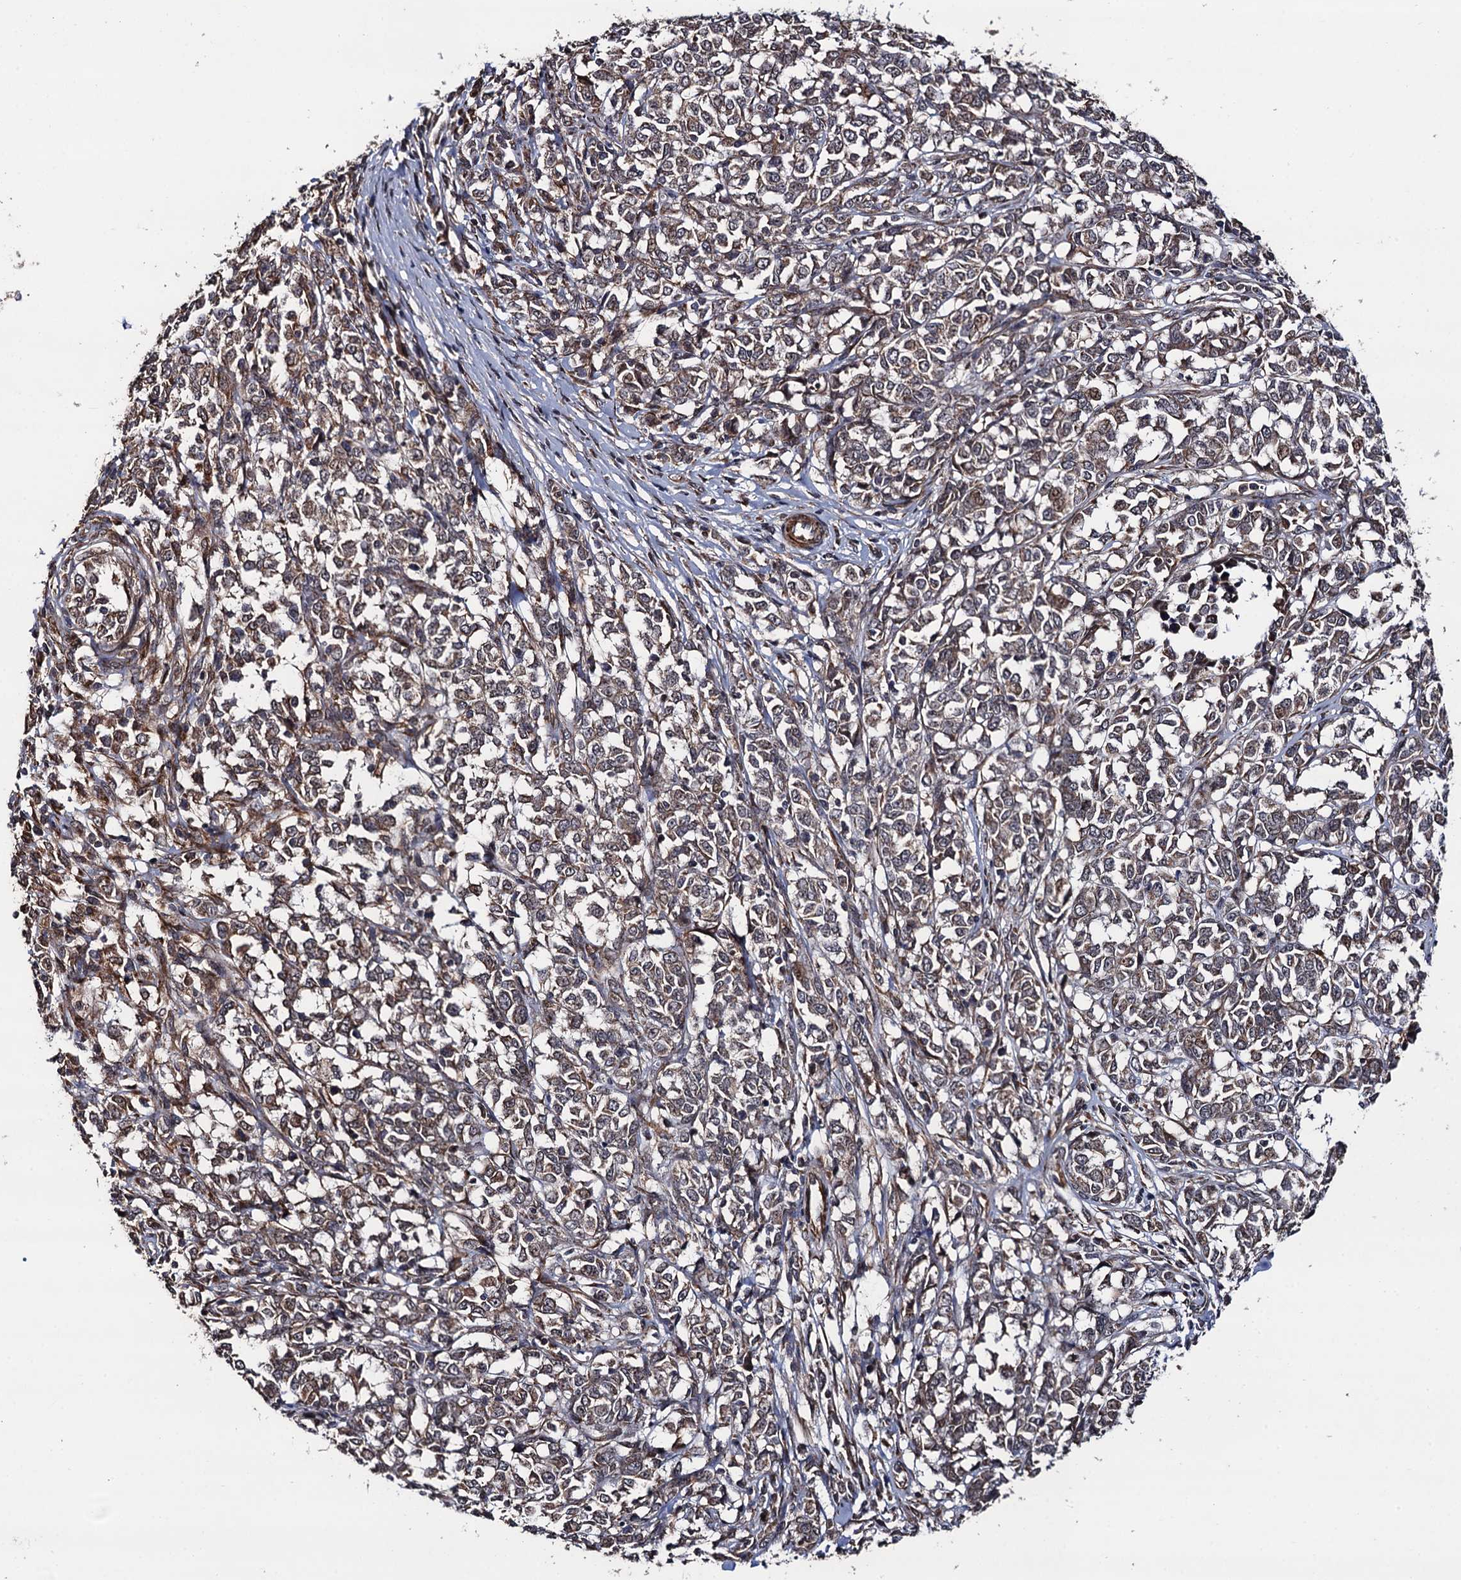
{"staining": {"intensity": "weak", "quantity": ">75%", "location": "cytoplasmic/membranous"}, "tissue": "melanoma", "cell_type": "Tumor cells", "image_type": "cancer", "snomed": [{"axis": "morphology", "description": "Malignant melanoma, NOS"}, {"axis": "topography", "description": "Skin"}], "caption": "Immunohistochemical staining of malignant melanoma displays low levels of weak cytoplasmic/membranous expression in approximately >75% of tumor cells.", "gene": "FSIP1", "patient": {"sex": "female", "age": 72}}